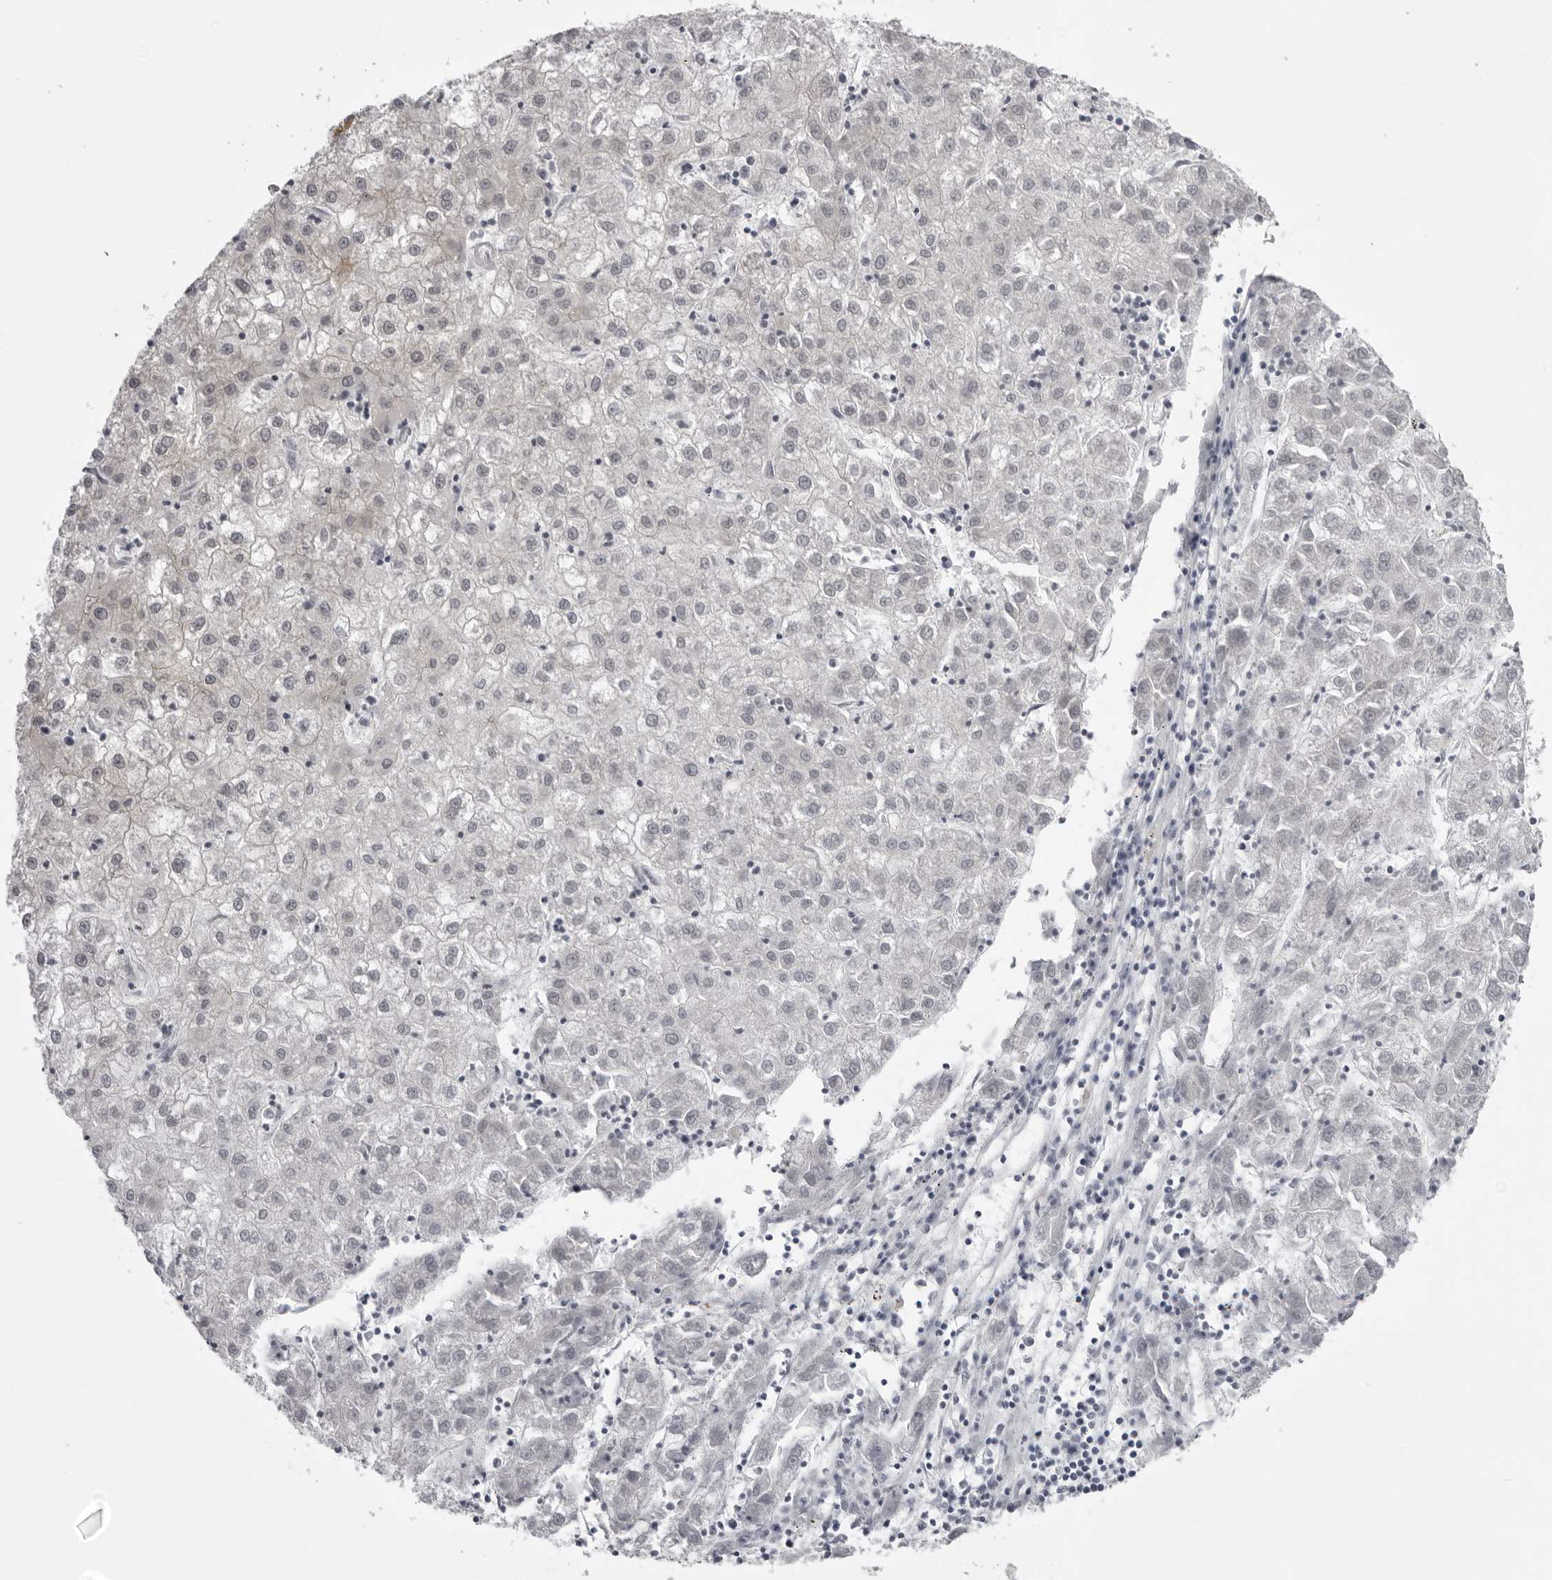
{"staining": {"intensity": "negative", "quantity": "none", "location": "none"}, "tissue": "liver cancer", "cell_type": "Tumor cells", "image_type": "cancer", "snomed": [{"axis": "morphology", "description": "Carcinoma, Hepatocellular, NOS"}, {"axis": "topography", "description": "Liver"}], "caption": "IHC photomicrograph of liver cancer stained for a protein (brown), which exhibits no staining in tumor cells.", "gene": "UROD", "patient": {"sex": "male", "age": 72}}